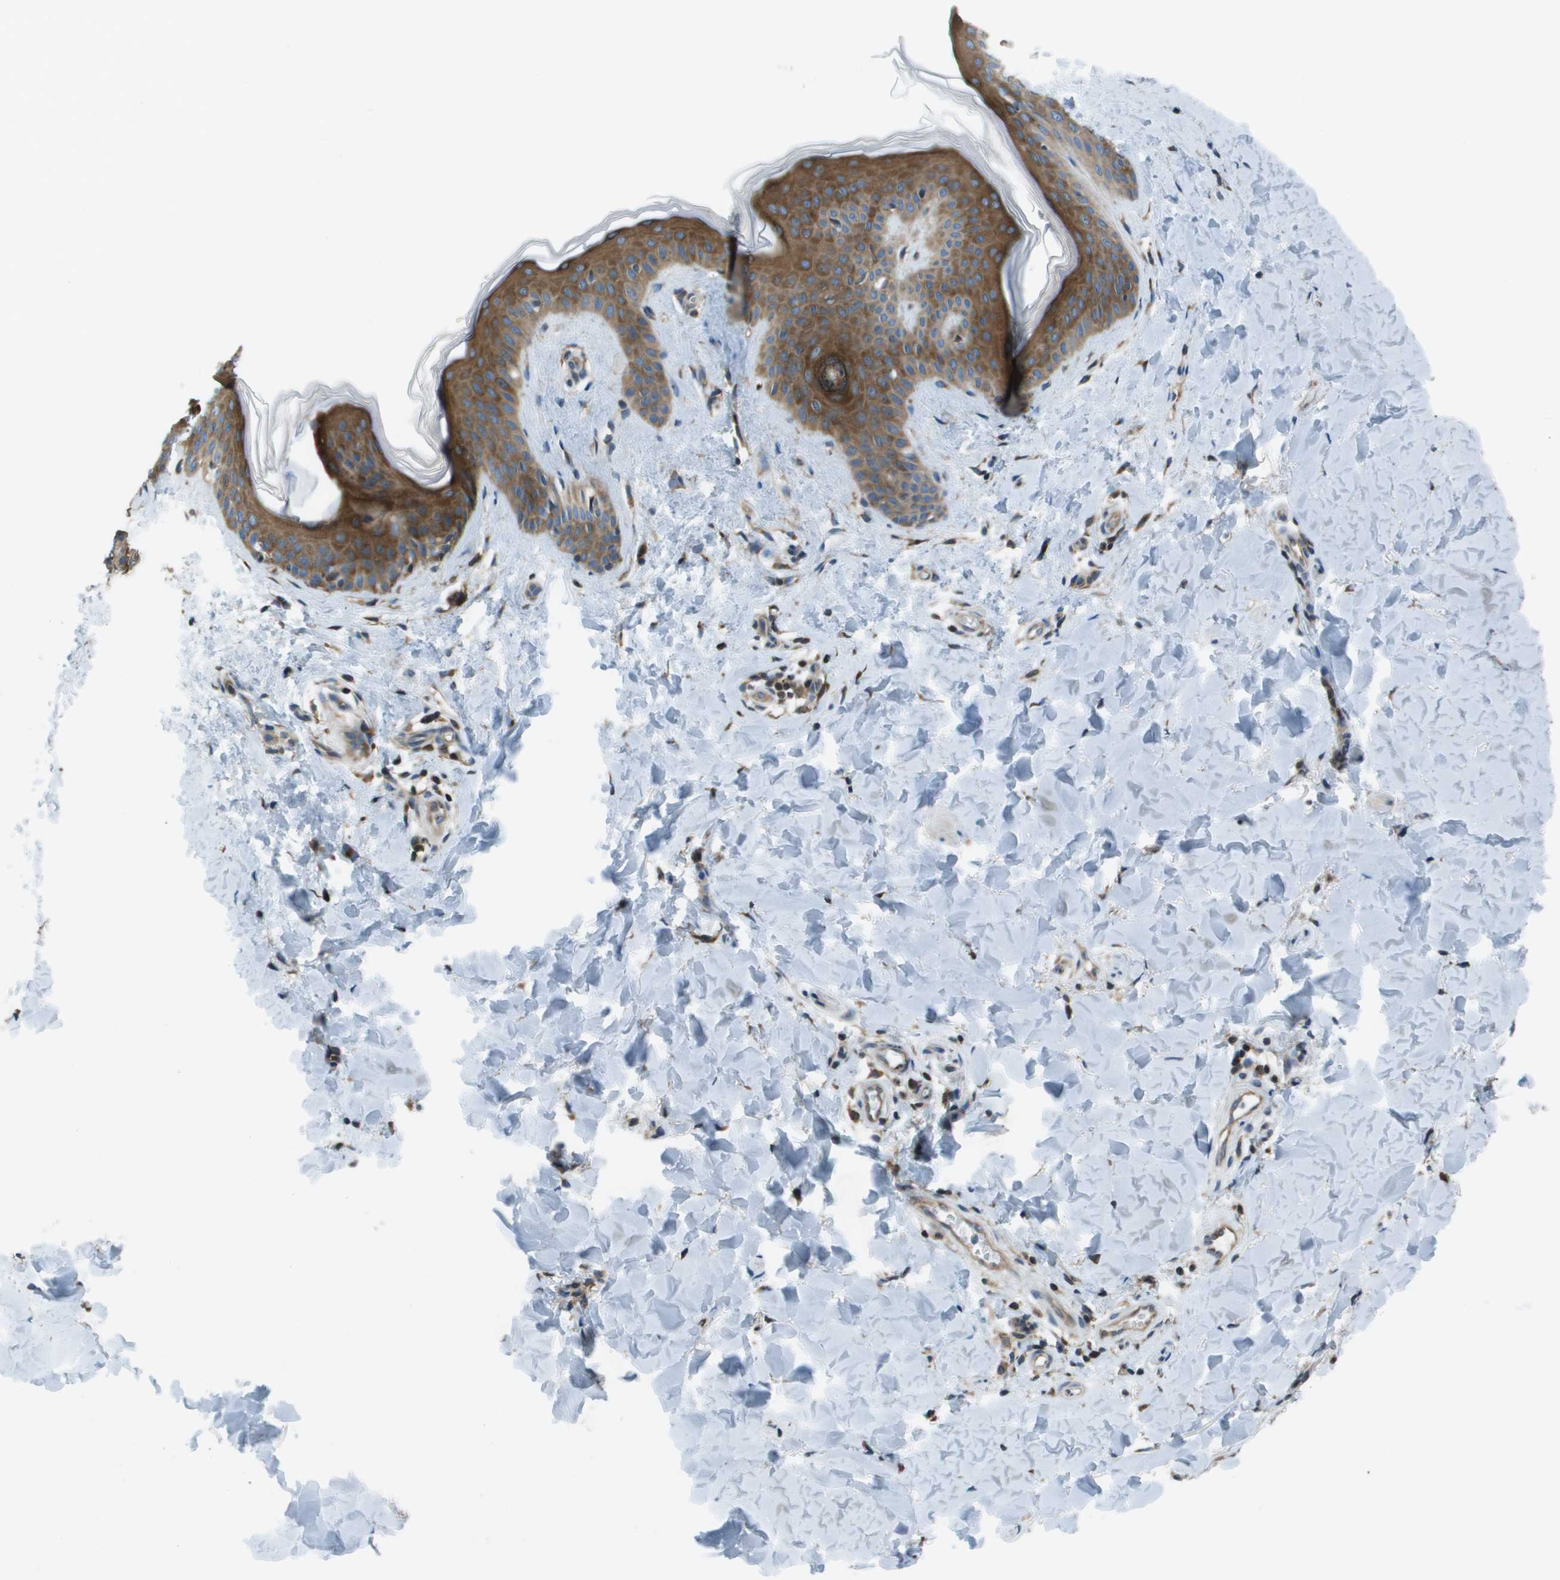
{"staining": {"intensity": "moderate", "quantity": ">75%", "location": "cytoplasmic/membranous"}, "tissue": "skin", "cell_type": "Fibroblasts", "image_type": "normal", "snomed": [{"axis": "morphology", "description": "Normal tissue, NOS"}, {"axis": "topography", "description": "Skin"}], "caption": "About >75% of fibroblasts in benign skin demonstrate moderate cytoplasmic/membranous protein positivity as visualized by brown immunohistochemical staining.", "gene": "ARFGAP2", "patient": {"sex": "female", "age": 17}}